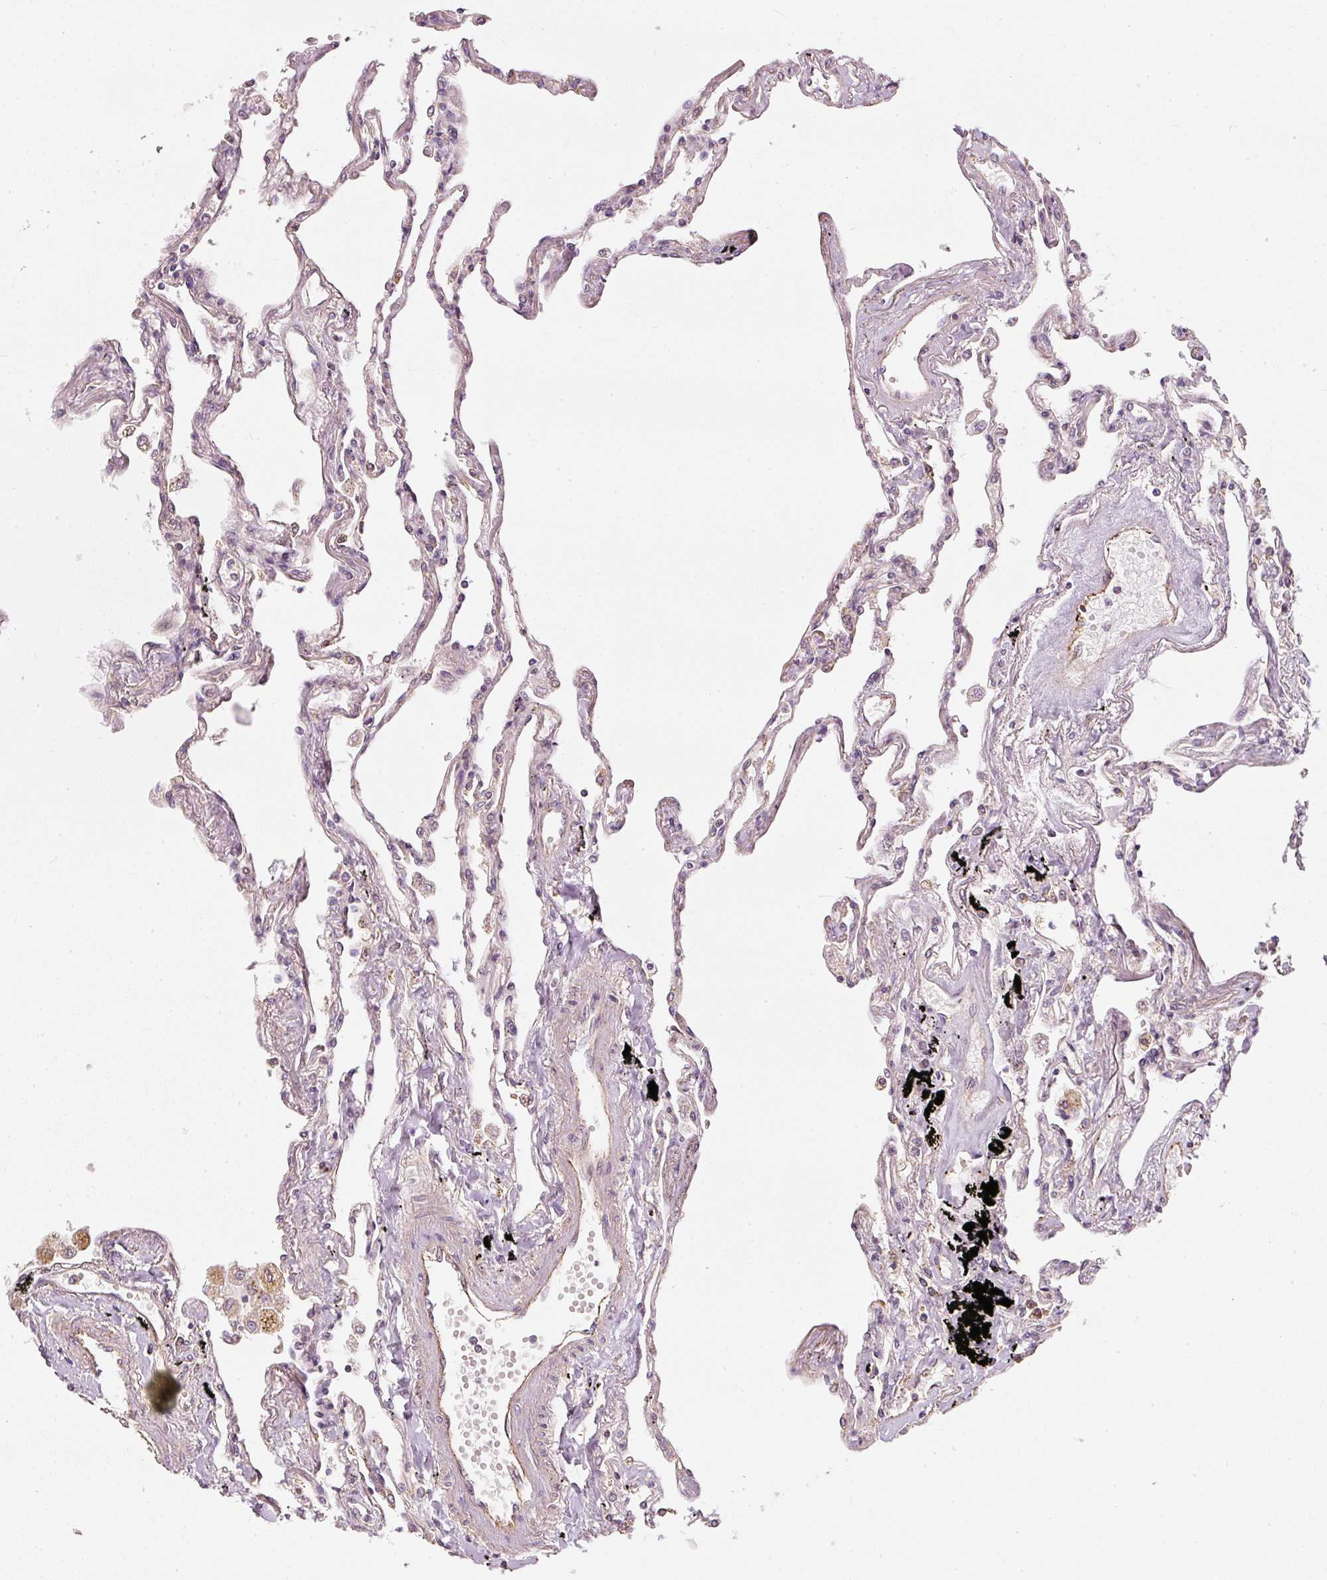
{"staining": {"intensity": "moderate", "quantity": "<25%", "location": "cytoplasmic/membranous"}, "tissue": "lung", "cell_type": "Alveolar cells", "image_type": "normal", "snomed": [{"axis": "morphology", "description": "Normal tissue, NOS"}, {"axis": "topography", "description": "Lung"}], "caption": "Immunohistochemical staining of normal lung demonstrates low levels of moderate cytoplasmic/membranous expression in approximately <25% of alveolar cells.", "gene": "MTHFD1L", "patient": {"sex": "female", "age": 67}}